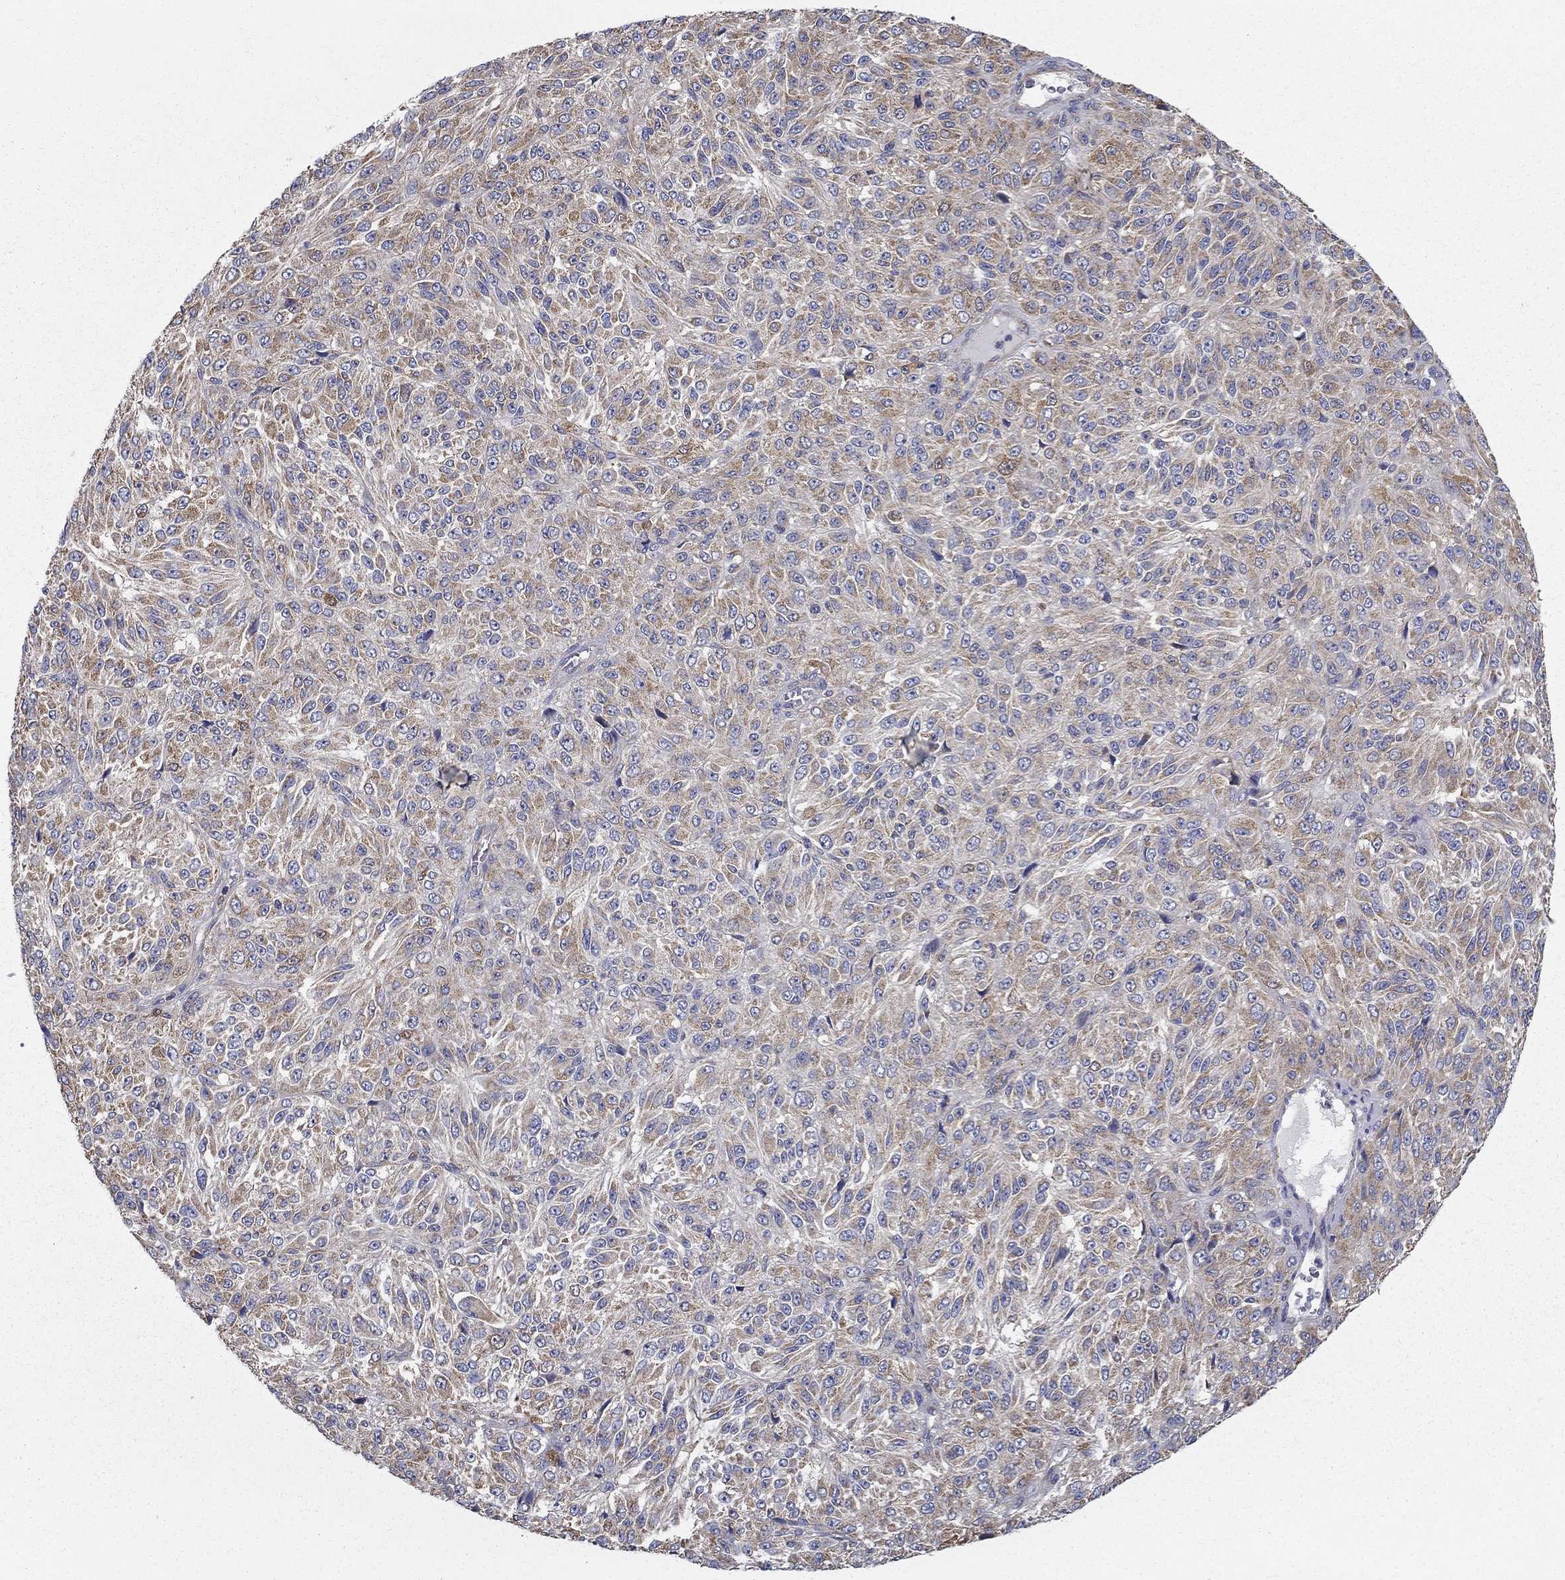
{"staining": {"intensity": "moderate", "quantity": "<25%", "location": "cytoplasmic/membranous"}, "tissue": "melanoma", "cell_type": "Tumor cells", "image_type": "cancer", "snomed": [{"axis": "morphology", "description": "Malignant melanoma, Metastatic site"}, {"axis": "topography", "description": "Brain"}], "caption": "A high-resolution photomicrograph shows immunohistochemistry (IHC) staining of malignant melanoma (metastatic site), which shows moderate cytoplasmic/membranous positivity in about <25% of tumor cells.", "gene": "NME5", "patient": {"sex": "female", "age": 56}}